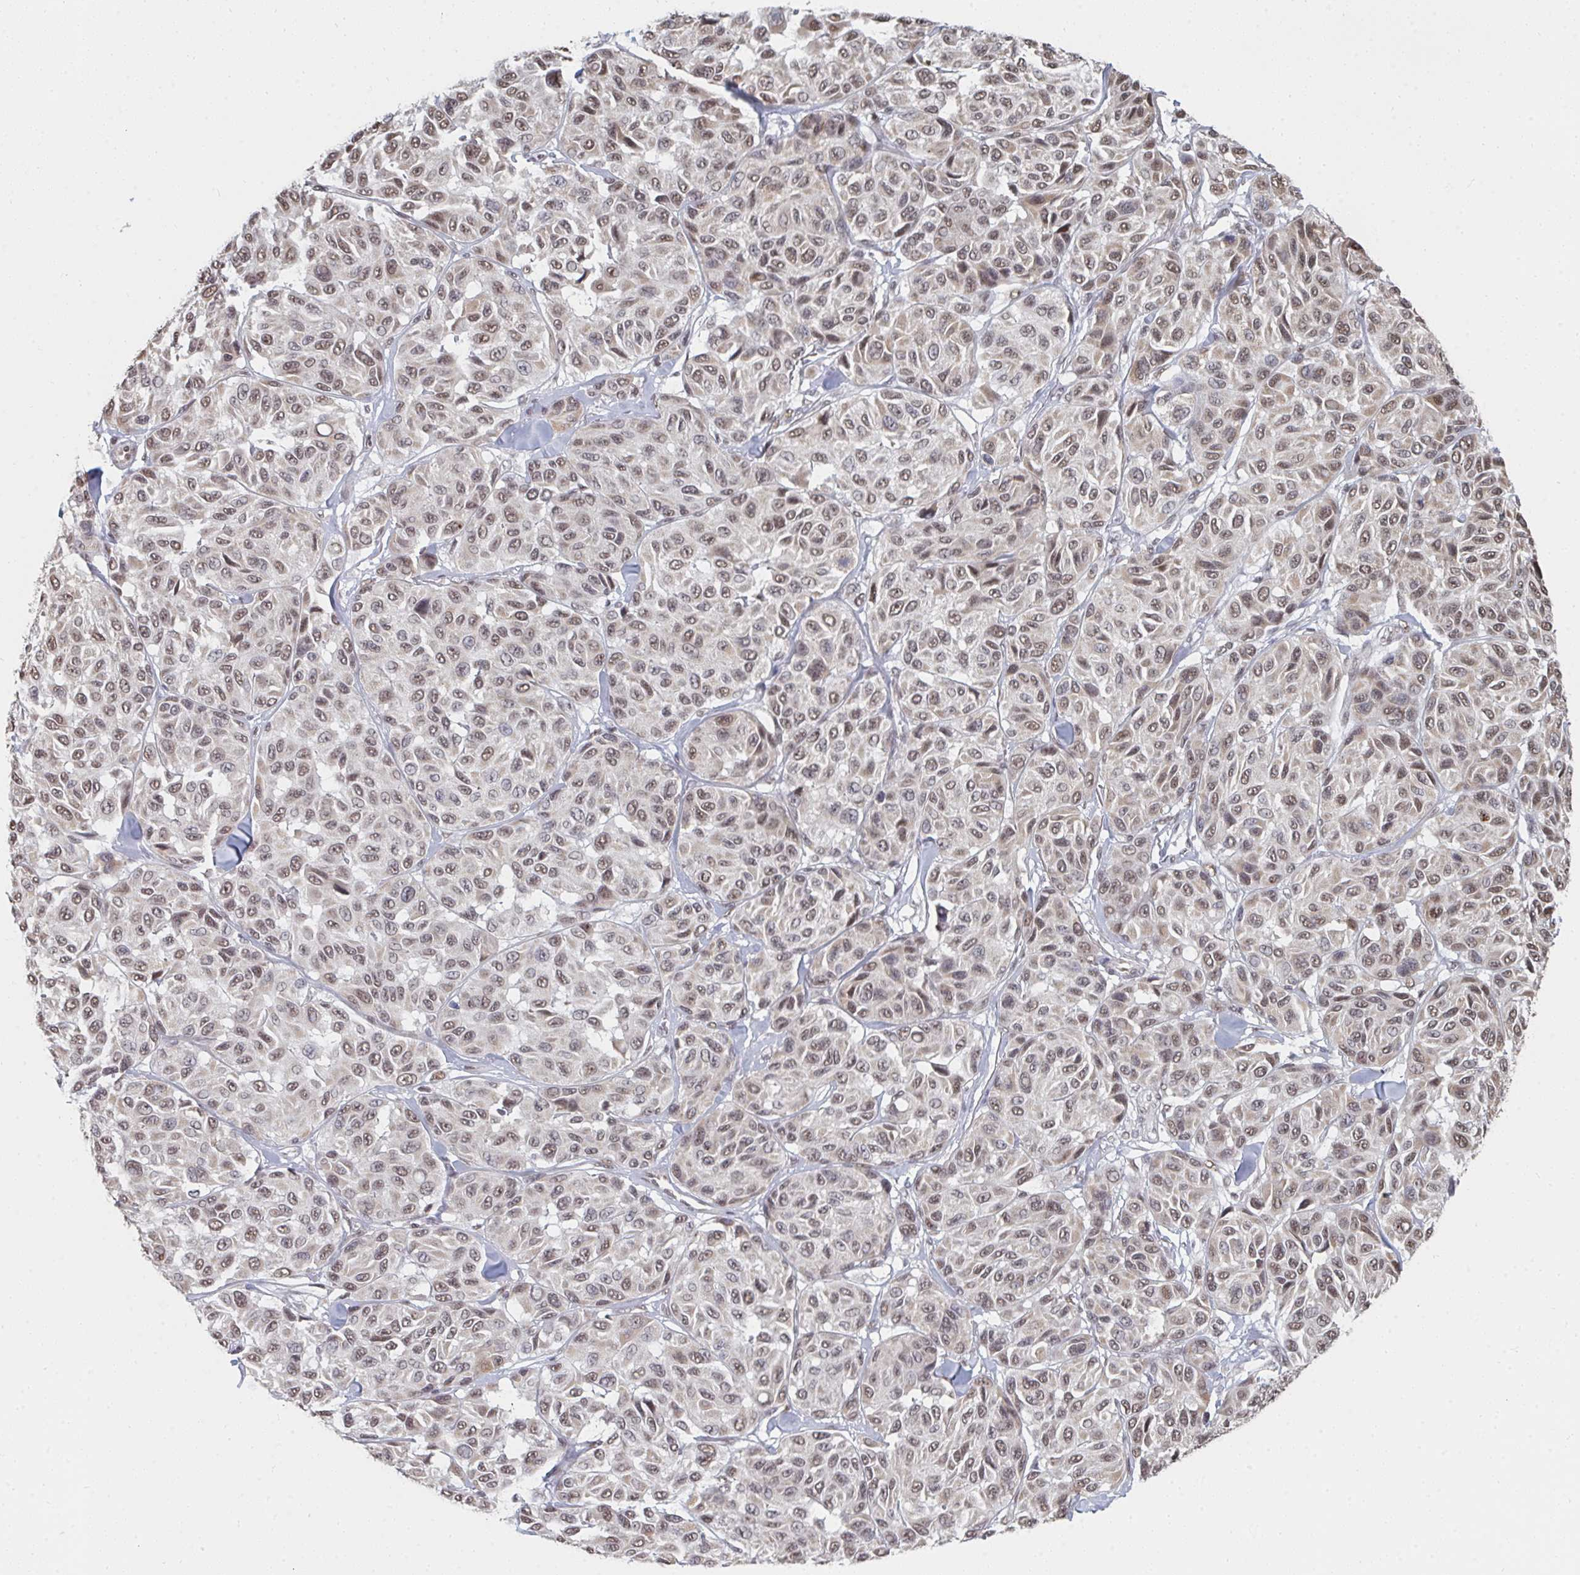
{"staining": {"intensity": "weak", "quantity": ">75%", "location": "nuclear"}, "tissue": "melanoma", "cell_type": "Tumor cells", "image_type": "cancer", "snomed": [{"axis": "morphology", "description": "Malignant melanoma, NOS"}, {"axis": "topography", "description": "Skin"}], "caption": "Weak nuclear positivity is seen in approximately >75% of tumor cells in melanoma.", "gene": "MBNL1", "patient": {"sex": "female", "age": 66}}